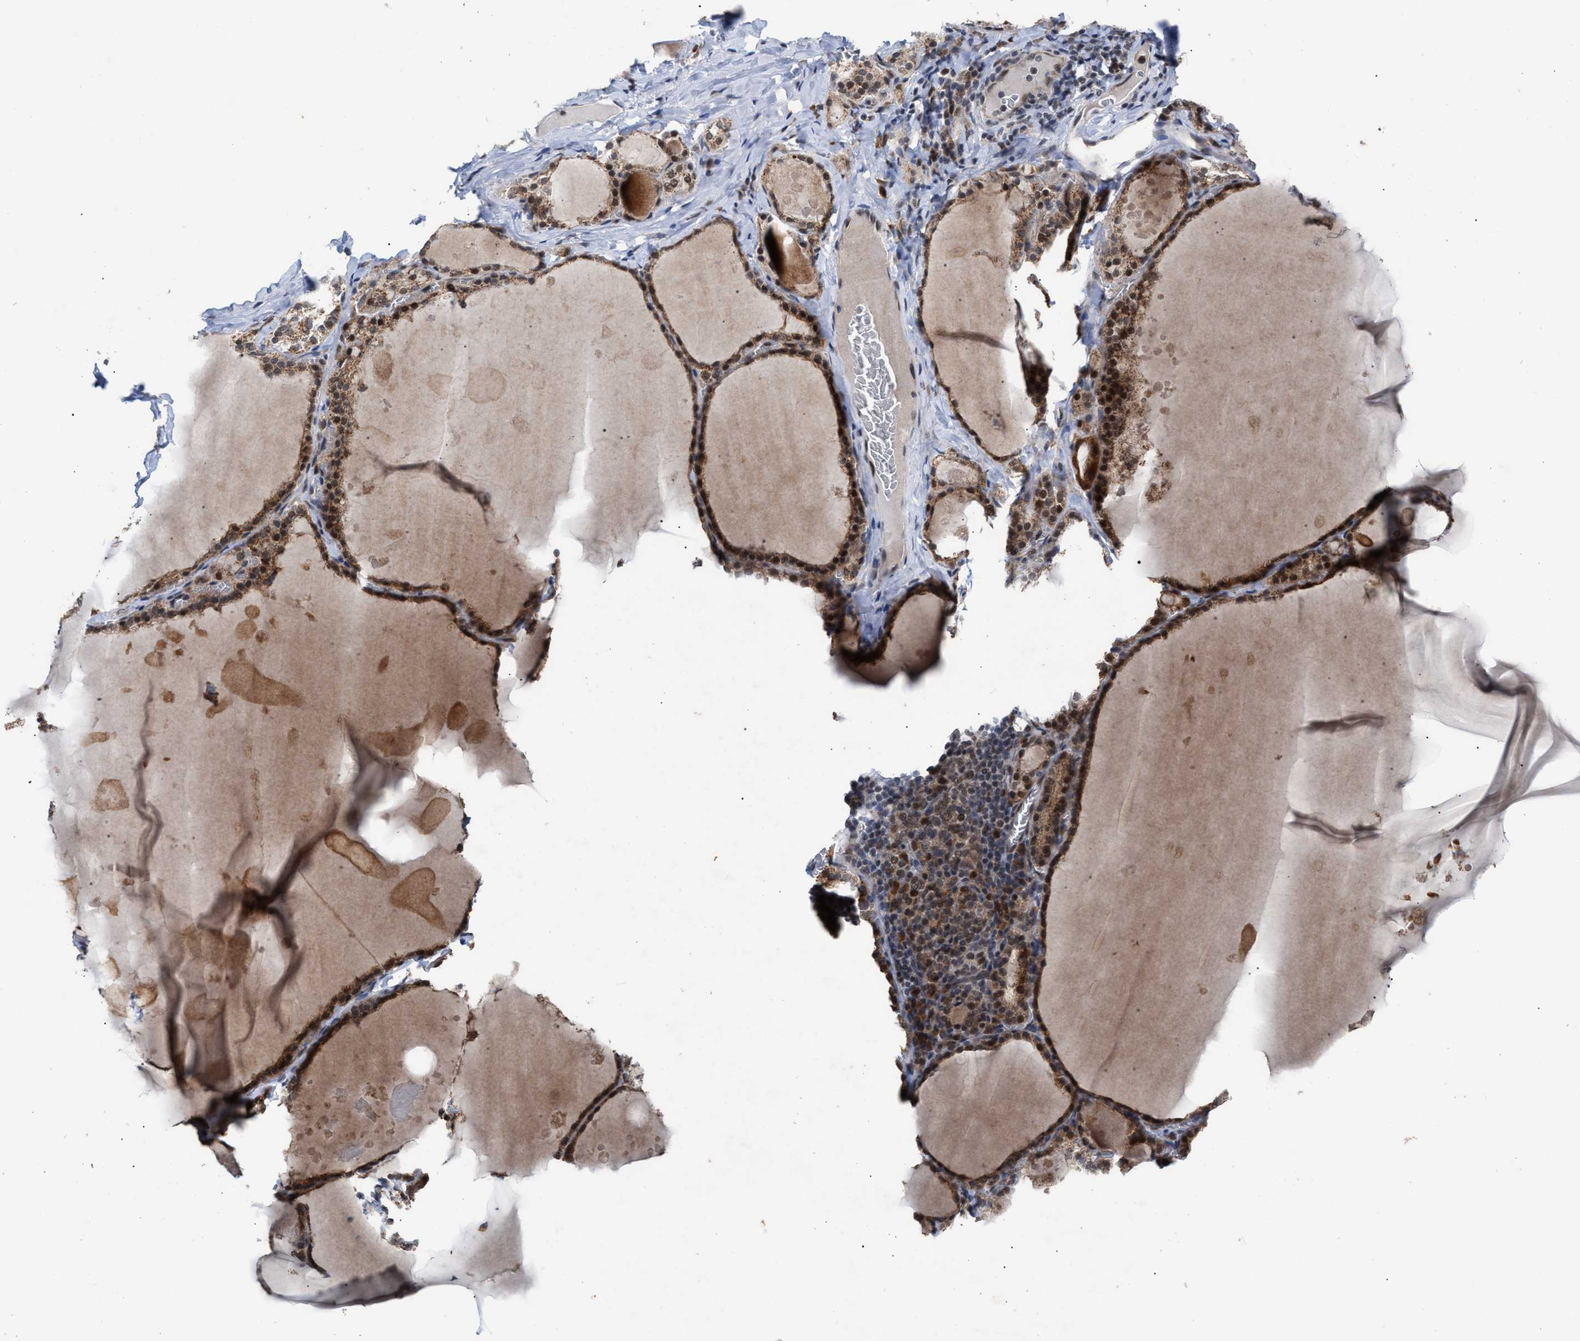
{"staining": {"intensity": "moderate", "quantity": ">75%", "location": "cytoplasmic/membranous,nuclear"}, "tissue": "thyroid gland", "cell_type": "Glandular cells", "image_type": "normal", "snomed": [{"axis": "morphology", "description": "Normal tissue, NOS"}, {"axis": "topography", "description": "Thyroid gland"}], "caption": "Moderate cytoplasmic/membranous,nuclear expression is identified in about >75% of glandular cells in normal thyroid gland.", "gene": "MKNK2", "patient": {"sex": "male", "age": 56}}